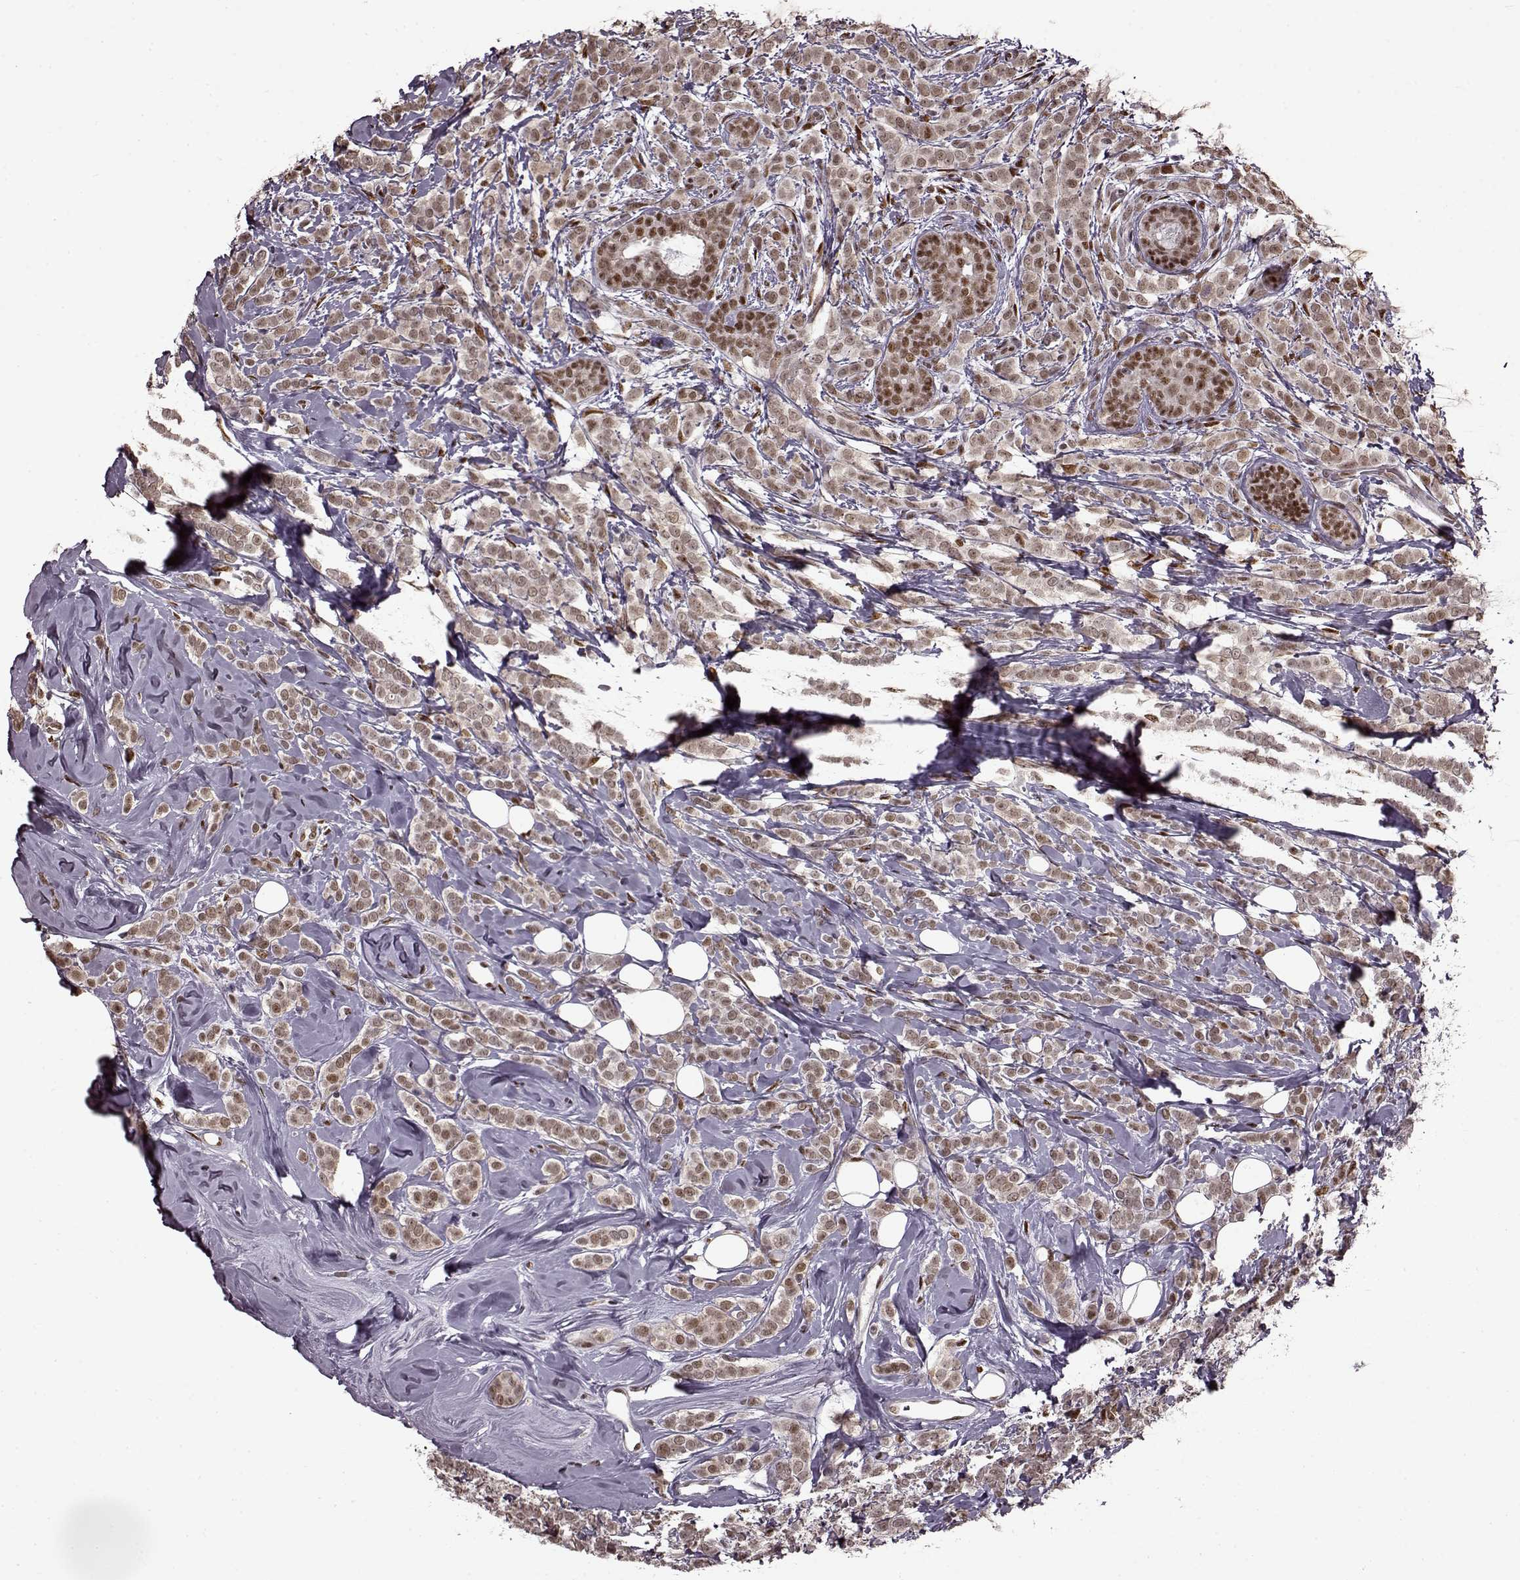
{"staining": {"intensity": "weak", "quantity": ">75%", "location": "nuclear"}, "tissue": "breast cancer", "cell_type": "Tumor cells", "image_type": "cancer", "snomed": [{"axis": "morphology", "description": "Lobular carcinoma"}, {"axis": "topography", "description": "Breast"}], "caption": "Immunohistochemistry (IHC) staining of breast lobular carcinoma, which exhibits low levels of weak nuclear positivity in approximately >75% of tumor cells indicating weak nuclear protein staining. The staining was performed using DAB (brown) for protein detection and nuclei were counterstained in hematoxylin (blue).", "gene": "FTO", "patient": {"sex": "female", "age": 49}}